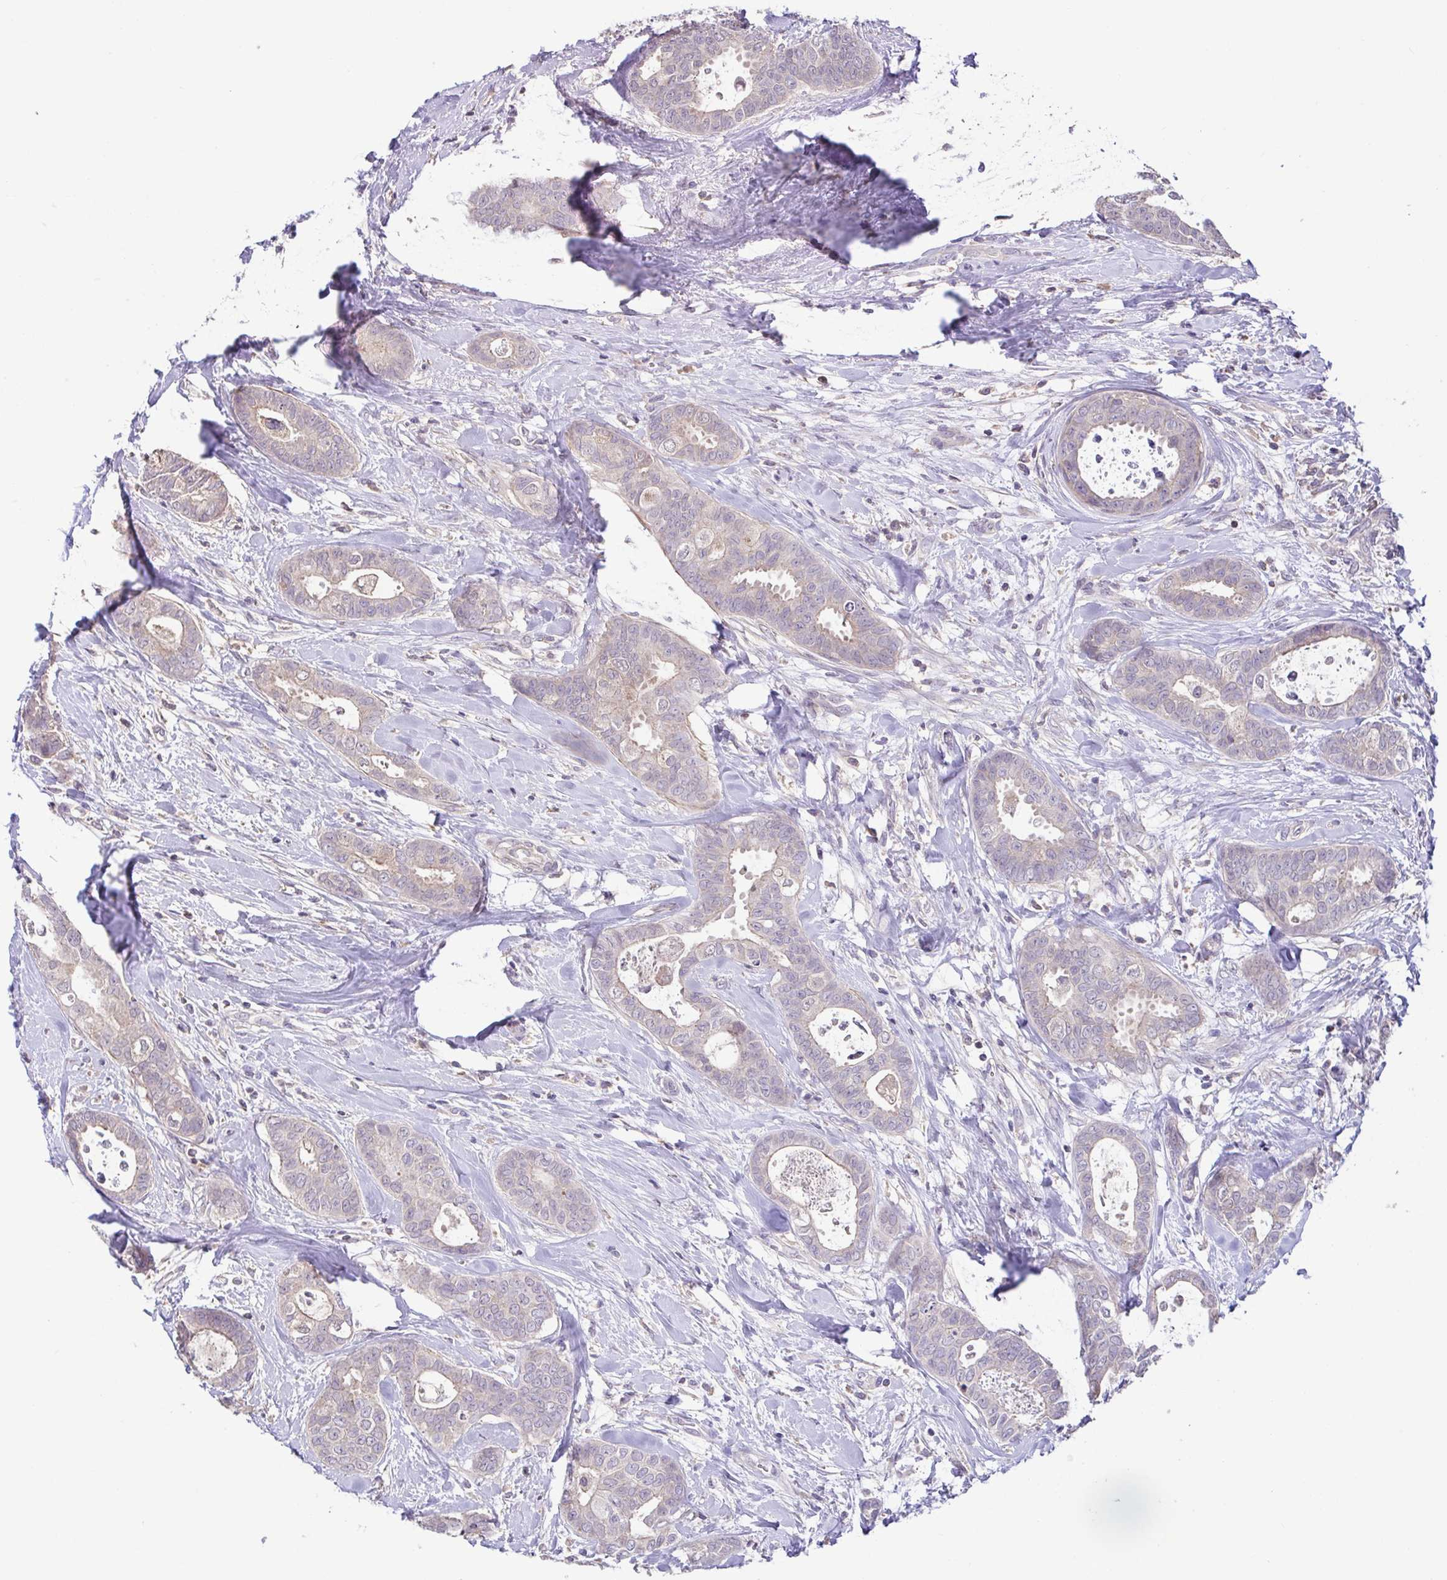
{"staining": {"intensity": "negative", "quantity": "none", "location": "none"}, "tissue": "breast cancer", "cell_type": "Tumor cells", "image_type": "cancer", "snomed": [{"axis": "morphology", "description": "Duct carcinoma"}, {"axis": "topography", "description": "Breast"}], "caption": "There is no significant positivity in tumor cells of breast cancer.", "gene": "ACTRT2", "patient": {"sex": "female", "age": 45}}